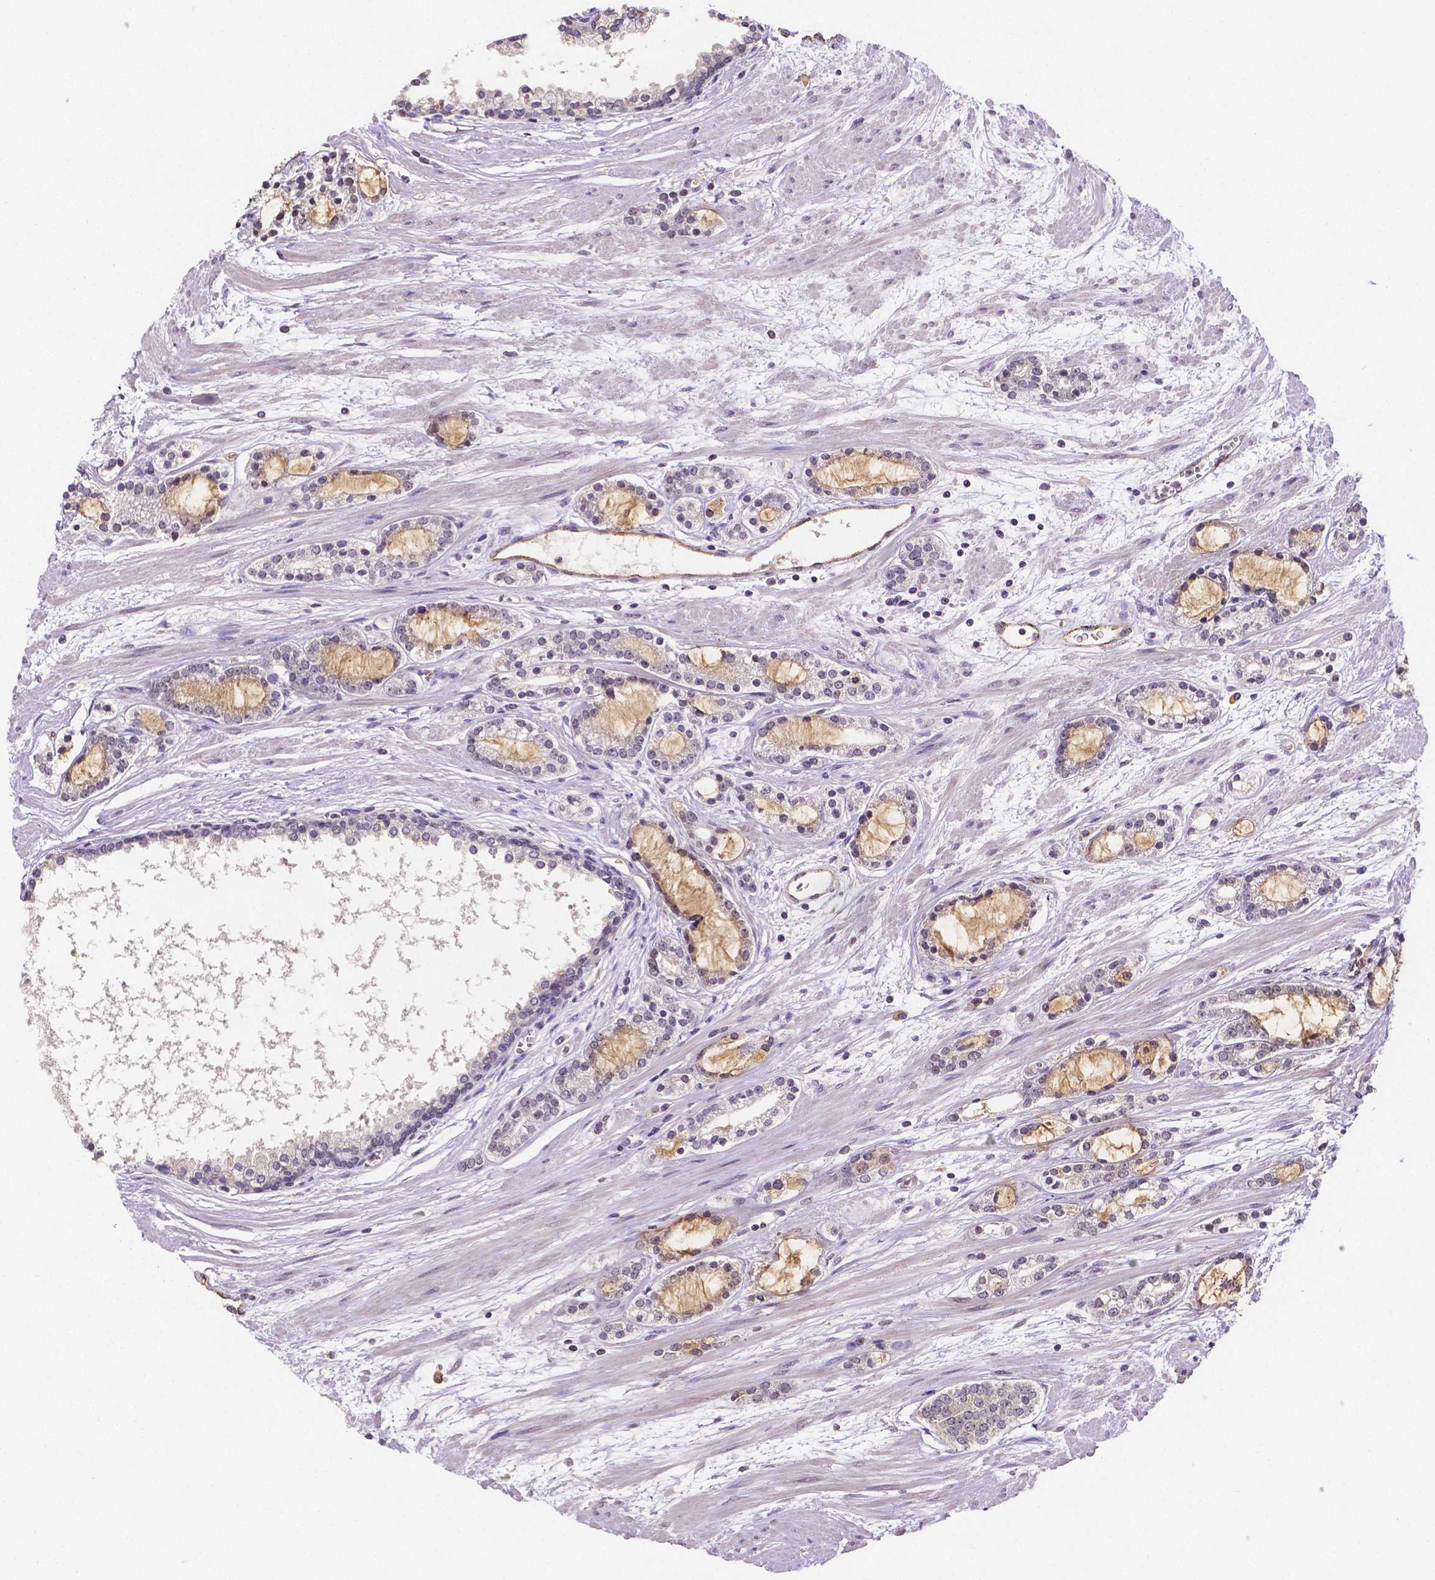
{"staining": {"intensity": "weak", "quantity": "<25%", "location": "cytoplasmic/membranous"}, "tissue": "prostate cancer", "cell_type": "Tumor cells", "image_type": "cancer", "snomed": [{"axis": "morphology", "description": "Adenocarcinoma, Medium grade"}, {"axis": "topography", "description": "Prostate"}], "caption": "This is a histopathology image of immunohistochemistry staining of medium-grade adenocarcinoma (prostate), which shows no staining in tumor cells.", "gene": "ELAVL2", "patient": {"sex": "male", "age": 57}}